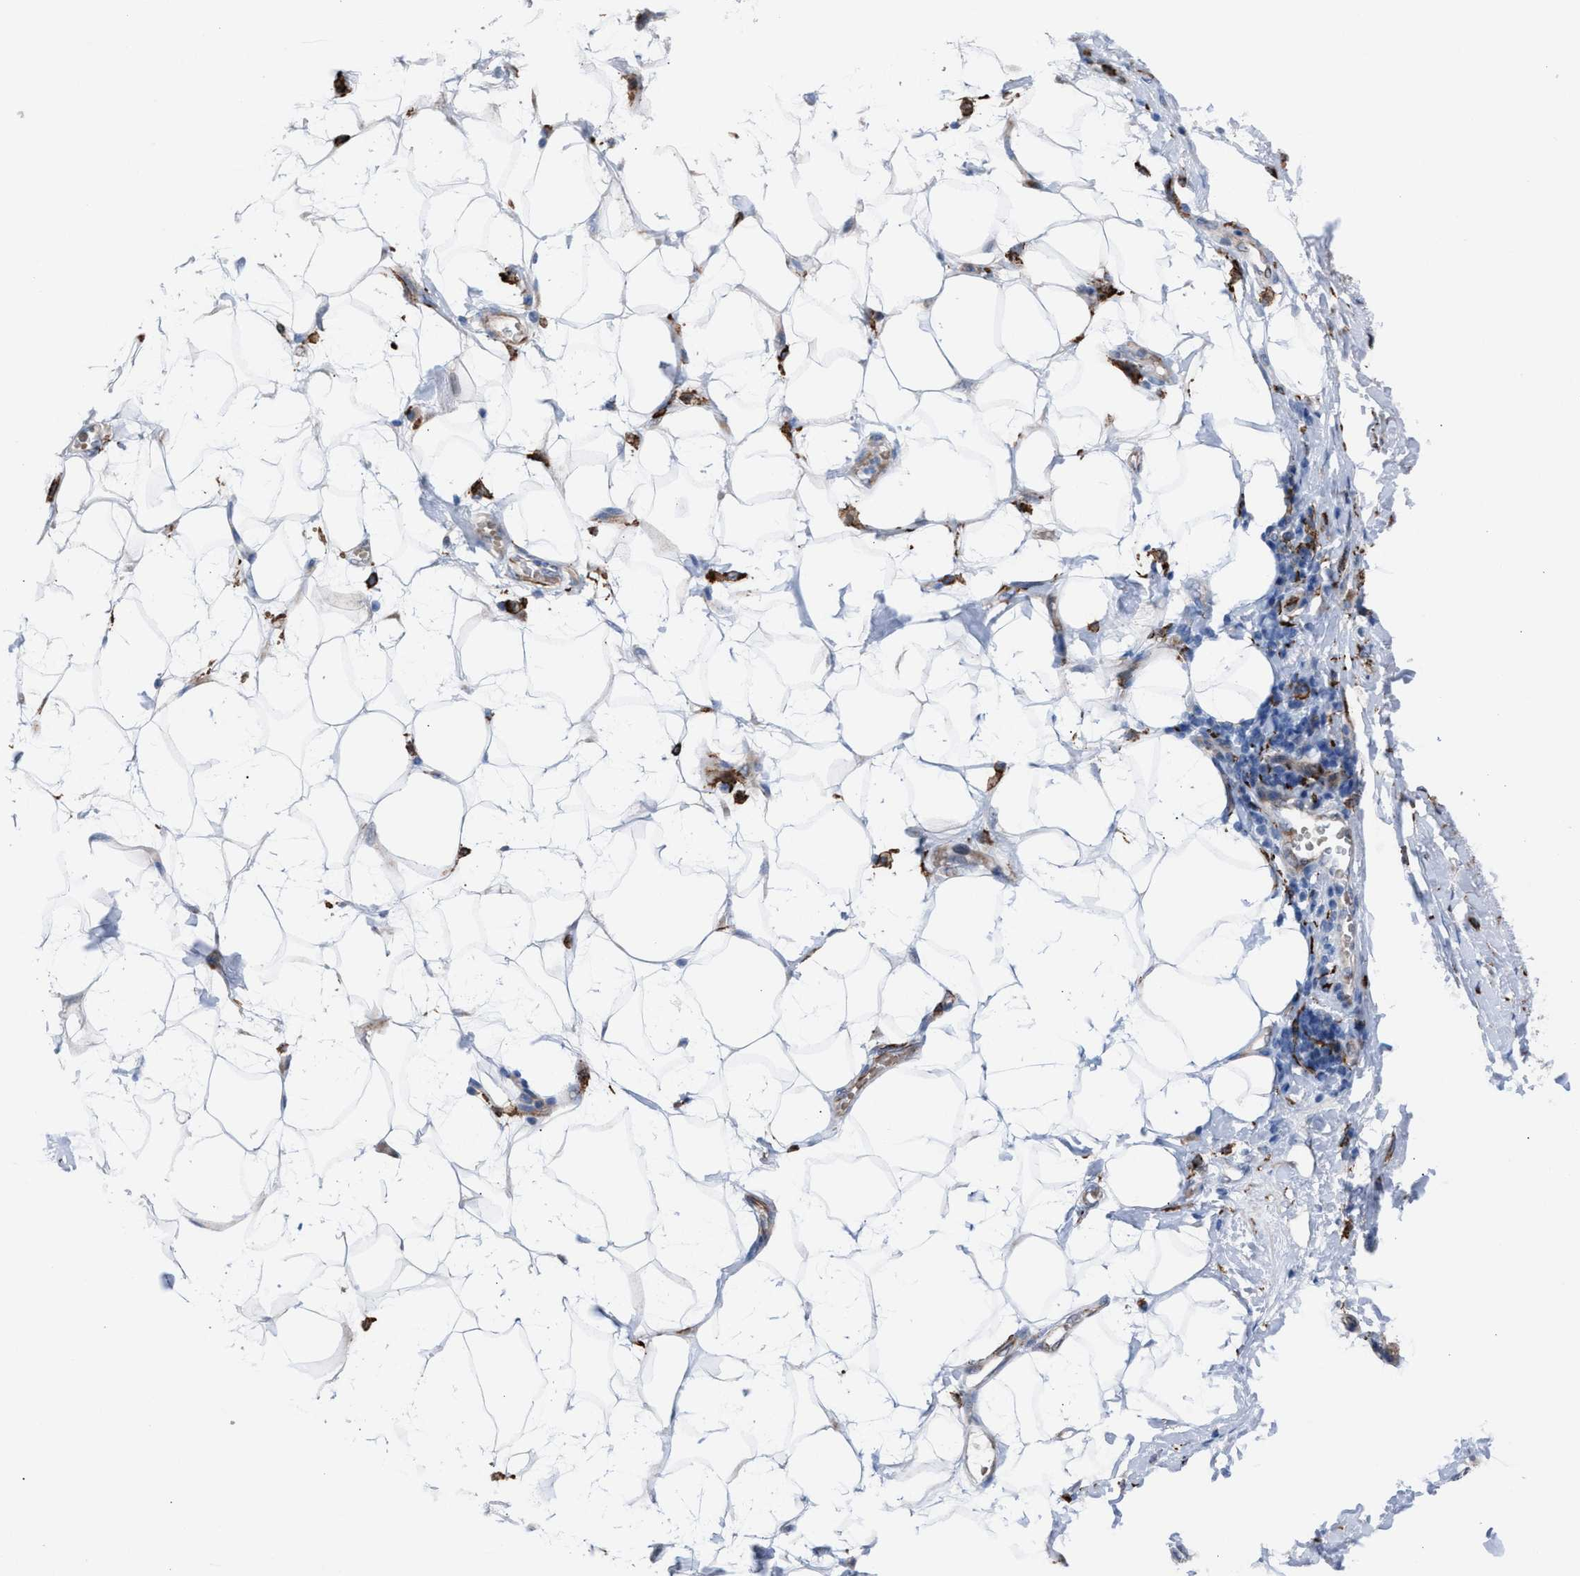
{"staining": {"intensity": "negative", "quantity": "none", "location": "none"}, "tissue": "adipose tissue", "cell_type": "Adipocytes", "image_type": "normal", "snomed": [{"axis": "morphology", "description": "Normal tissue, NOS"}, {"axis": "morphology", "description": "Adenocarcinoma, NOS"}, {"axis": "topography", "description": "Duodenum"}, {"axis": "topography", "description": "Peripheral nerve tissue"}], "caption": "Histopathology image shows no significant protein expression in adipocytes of benign adipose tissue. (DAB (3,3'-diaminobenzidine) immunohistochemistry (IHC), high magnification).", "gene": "SLC47A1", "patient": {"sex": "female", "age": 60}}